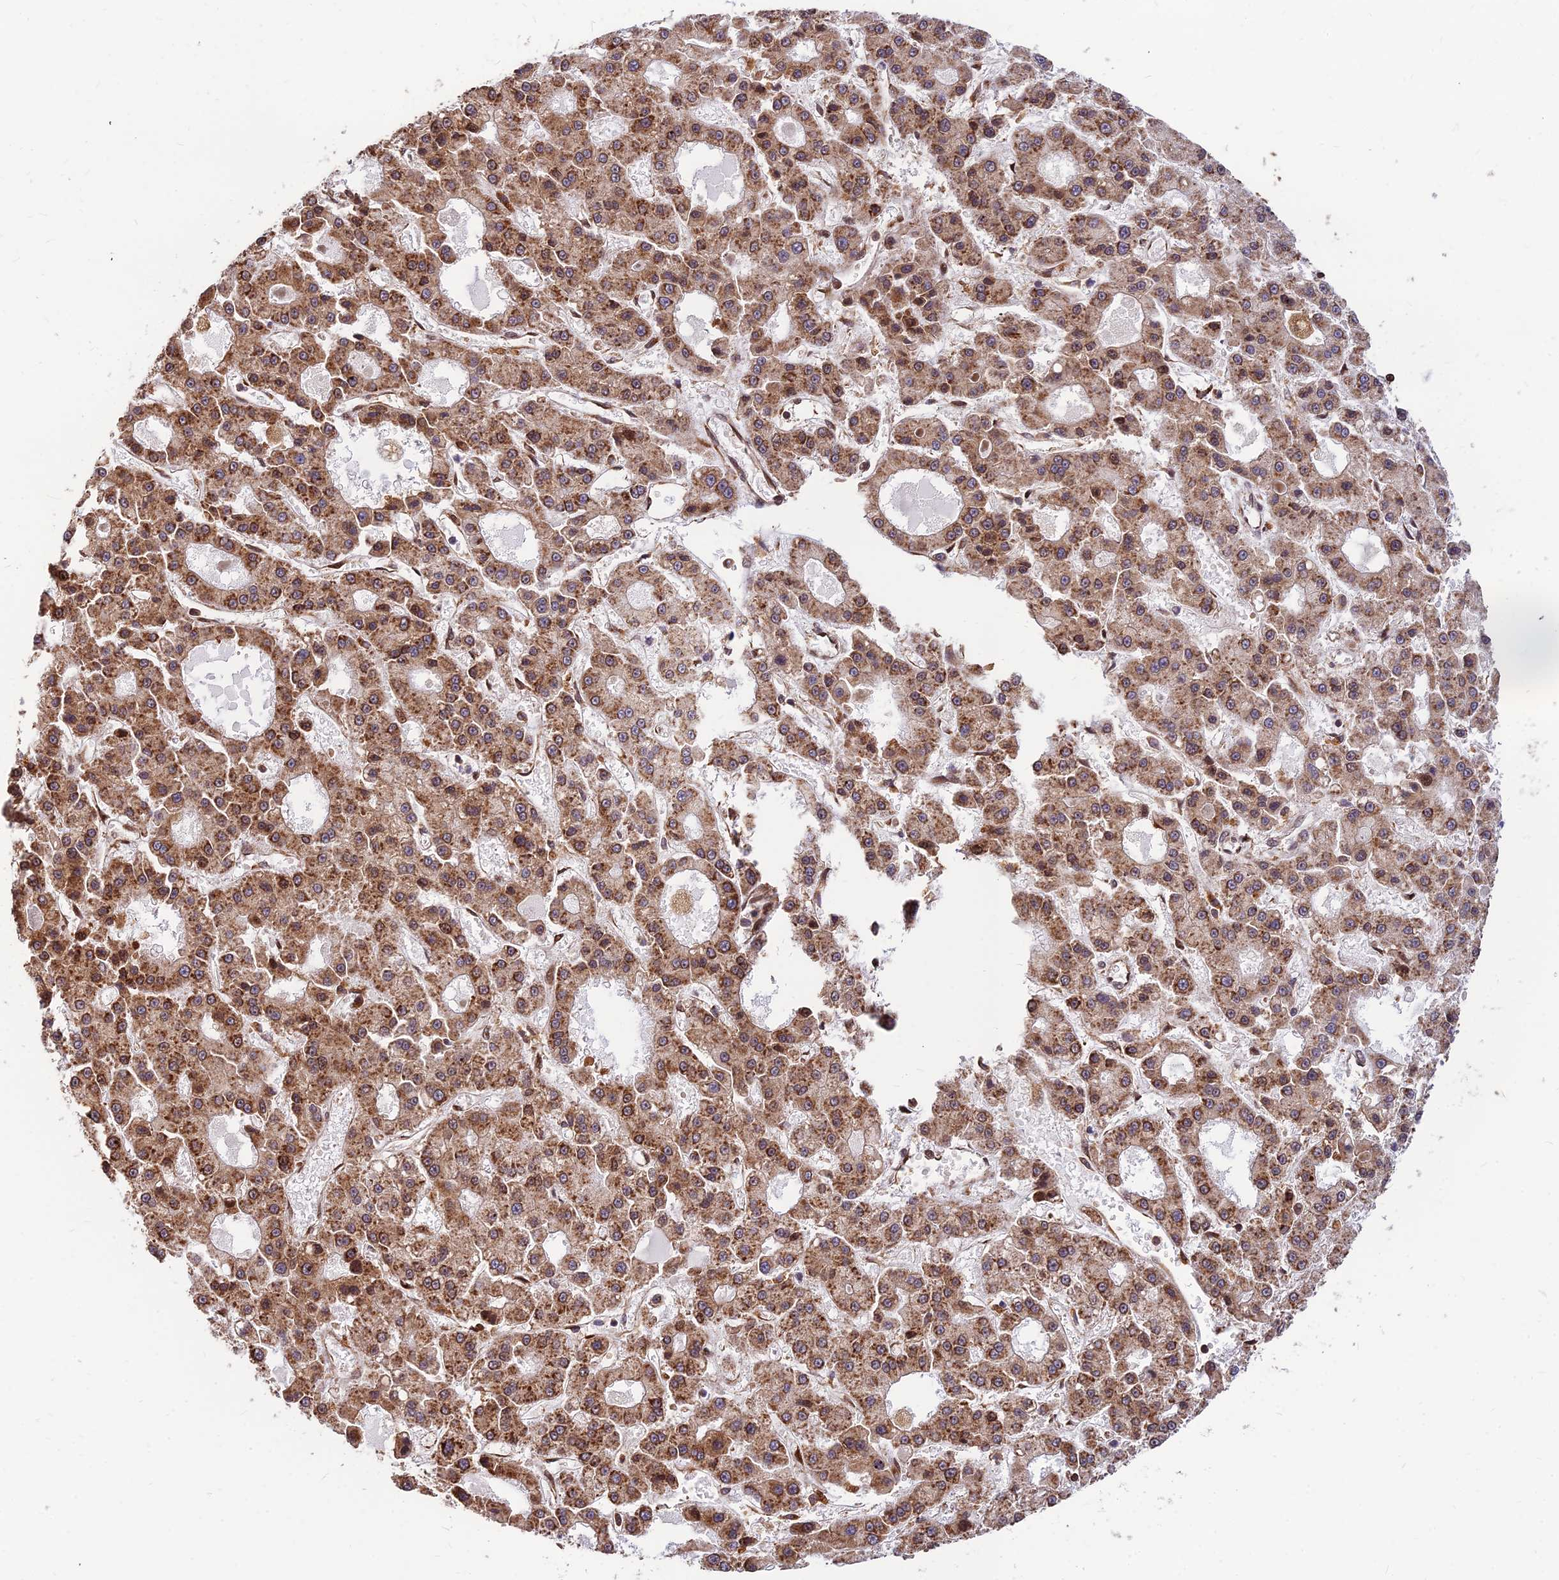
{"staining": {"intensity": "strong", "quantity": ">75%", "location": "cytoplasmic/membranous"}, "tissue": "liver cancer", "cell_type": "Tumor cells", "image_type": "cancer", "snomed": [{"axis": "morphology", "description": "Carcinoma, Hepatocellular, NOS"}, {"axis": "topography", "description": "Liver"}], "caption": "Immunohistochemistry (IHC) image of hepatocellular carcinoma (liver) stained for a protein (brown), which demonstrates high levels of strong cytoplasmic/membranous expression in about >75% of tumor cells.", "gene": "CCT6B", "patient": {"sex": "male", "age": 70}}